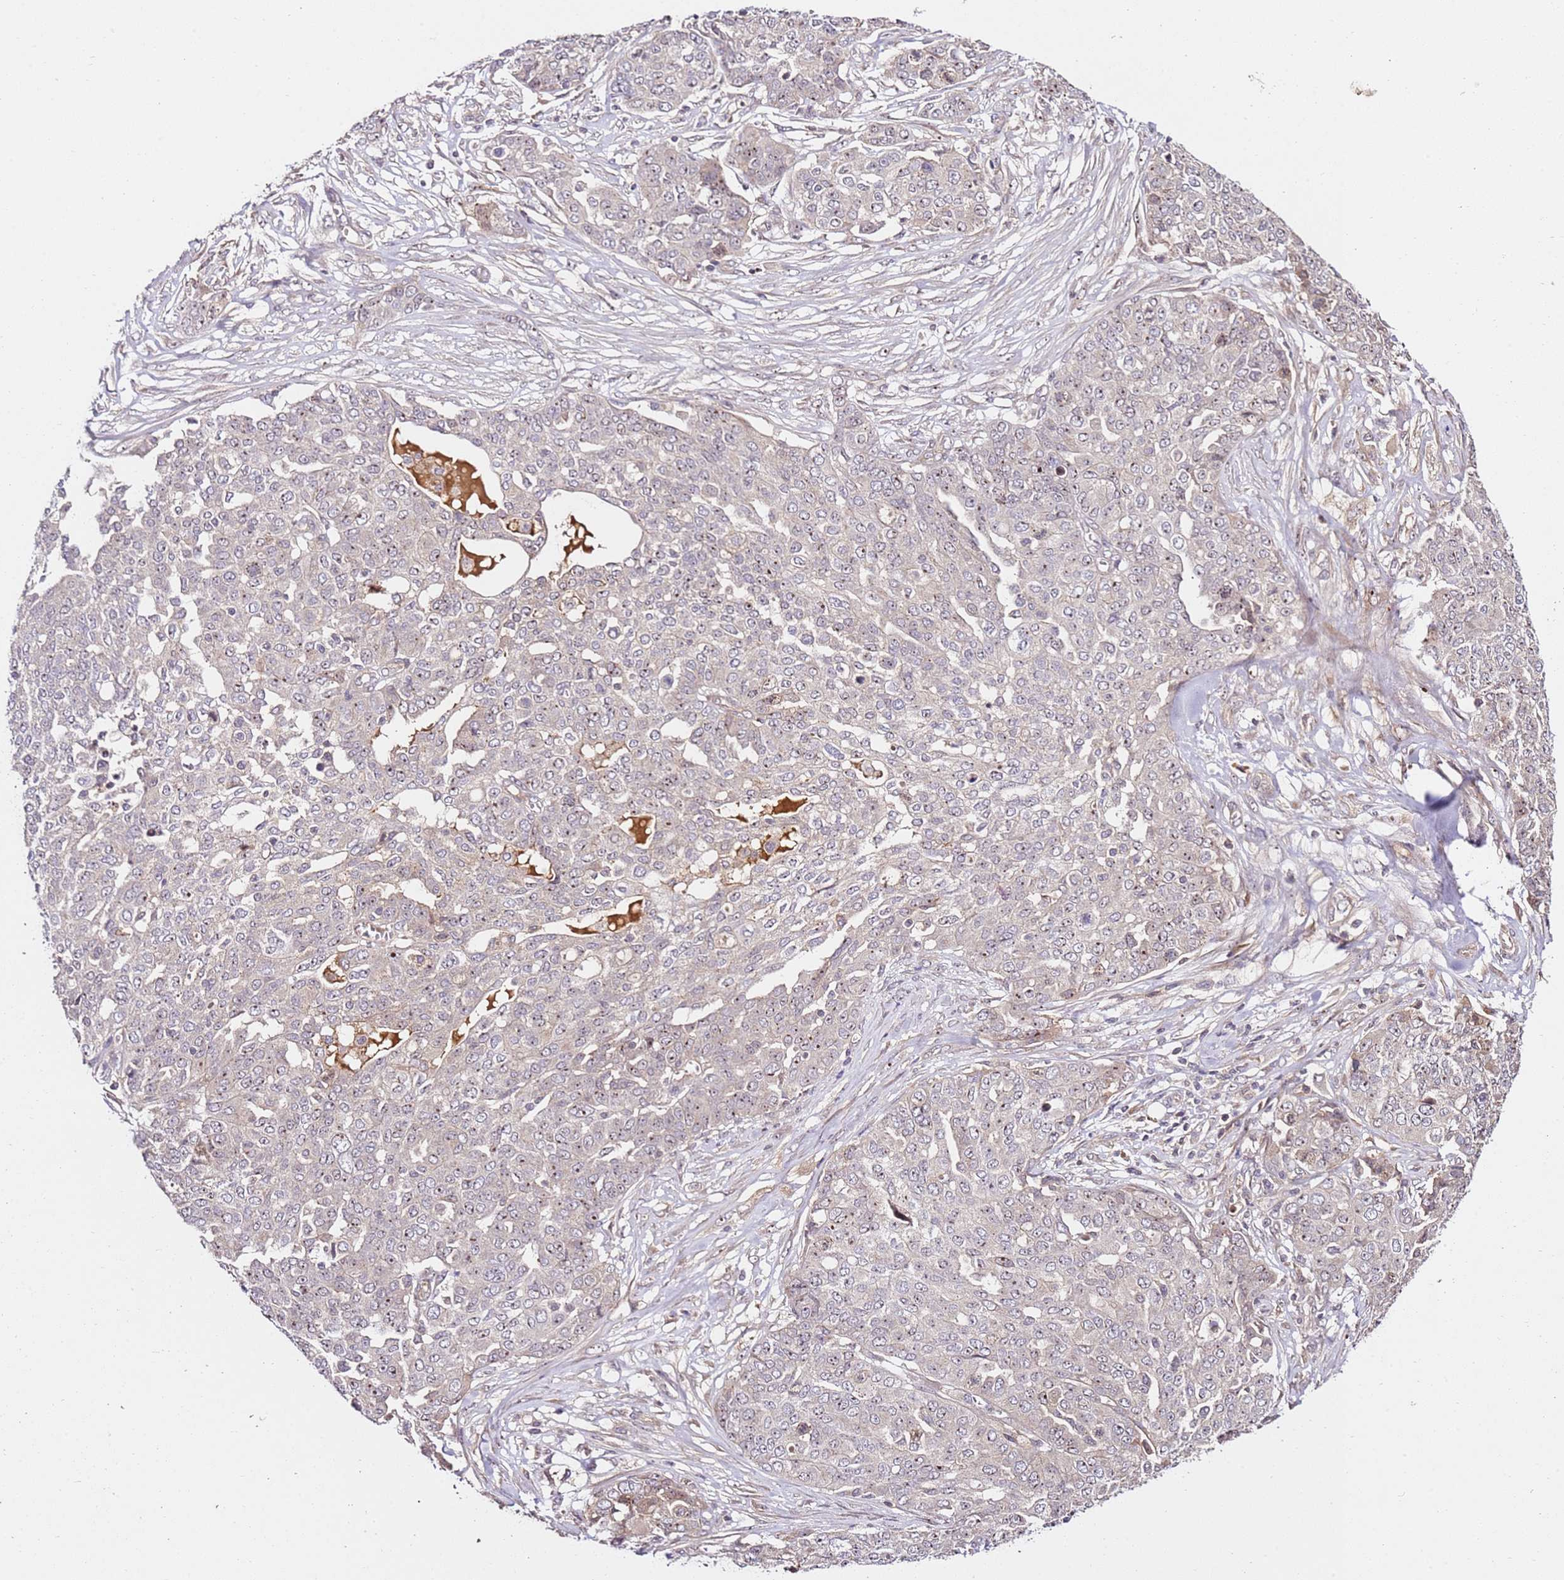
{"staining": {"intensity": "weak", "quantity": ">75%", "location": "nuclear"}, "tissue": "ovarian cancer", "cell_type": "Tumor cells", "image_type": "cancer", "snomed": [{"axis": "morphology", "description": "Cystadenocarcinoma, serous, NOS"}, {"axis": "topography", "description": "Soft tissue"}, {"axis": "topography", "description": "Ovary"}], "caption": "The immunohistochemical stain shows weak nuclear expression in tumor cells of ovarian serous cystadenocarcinoma tissue.", "gene": "DDX27", "patient": {"sex": "female", "age": 57}}